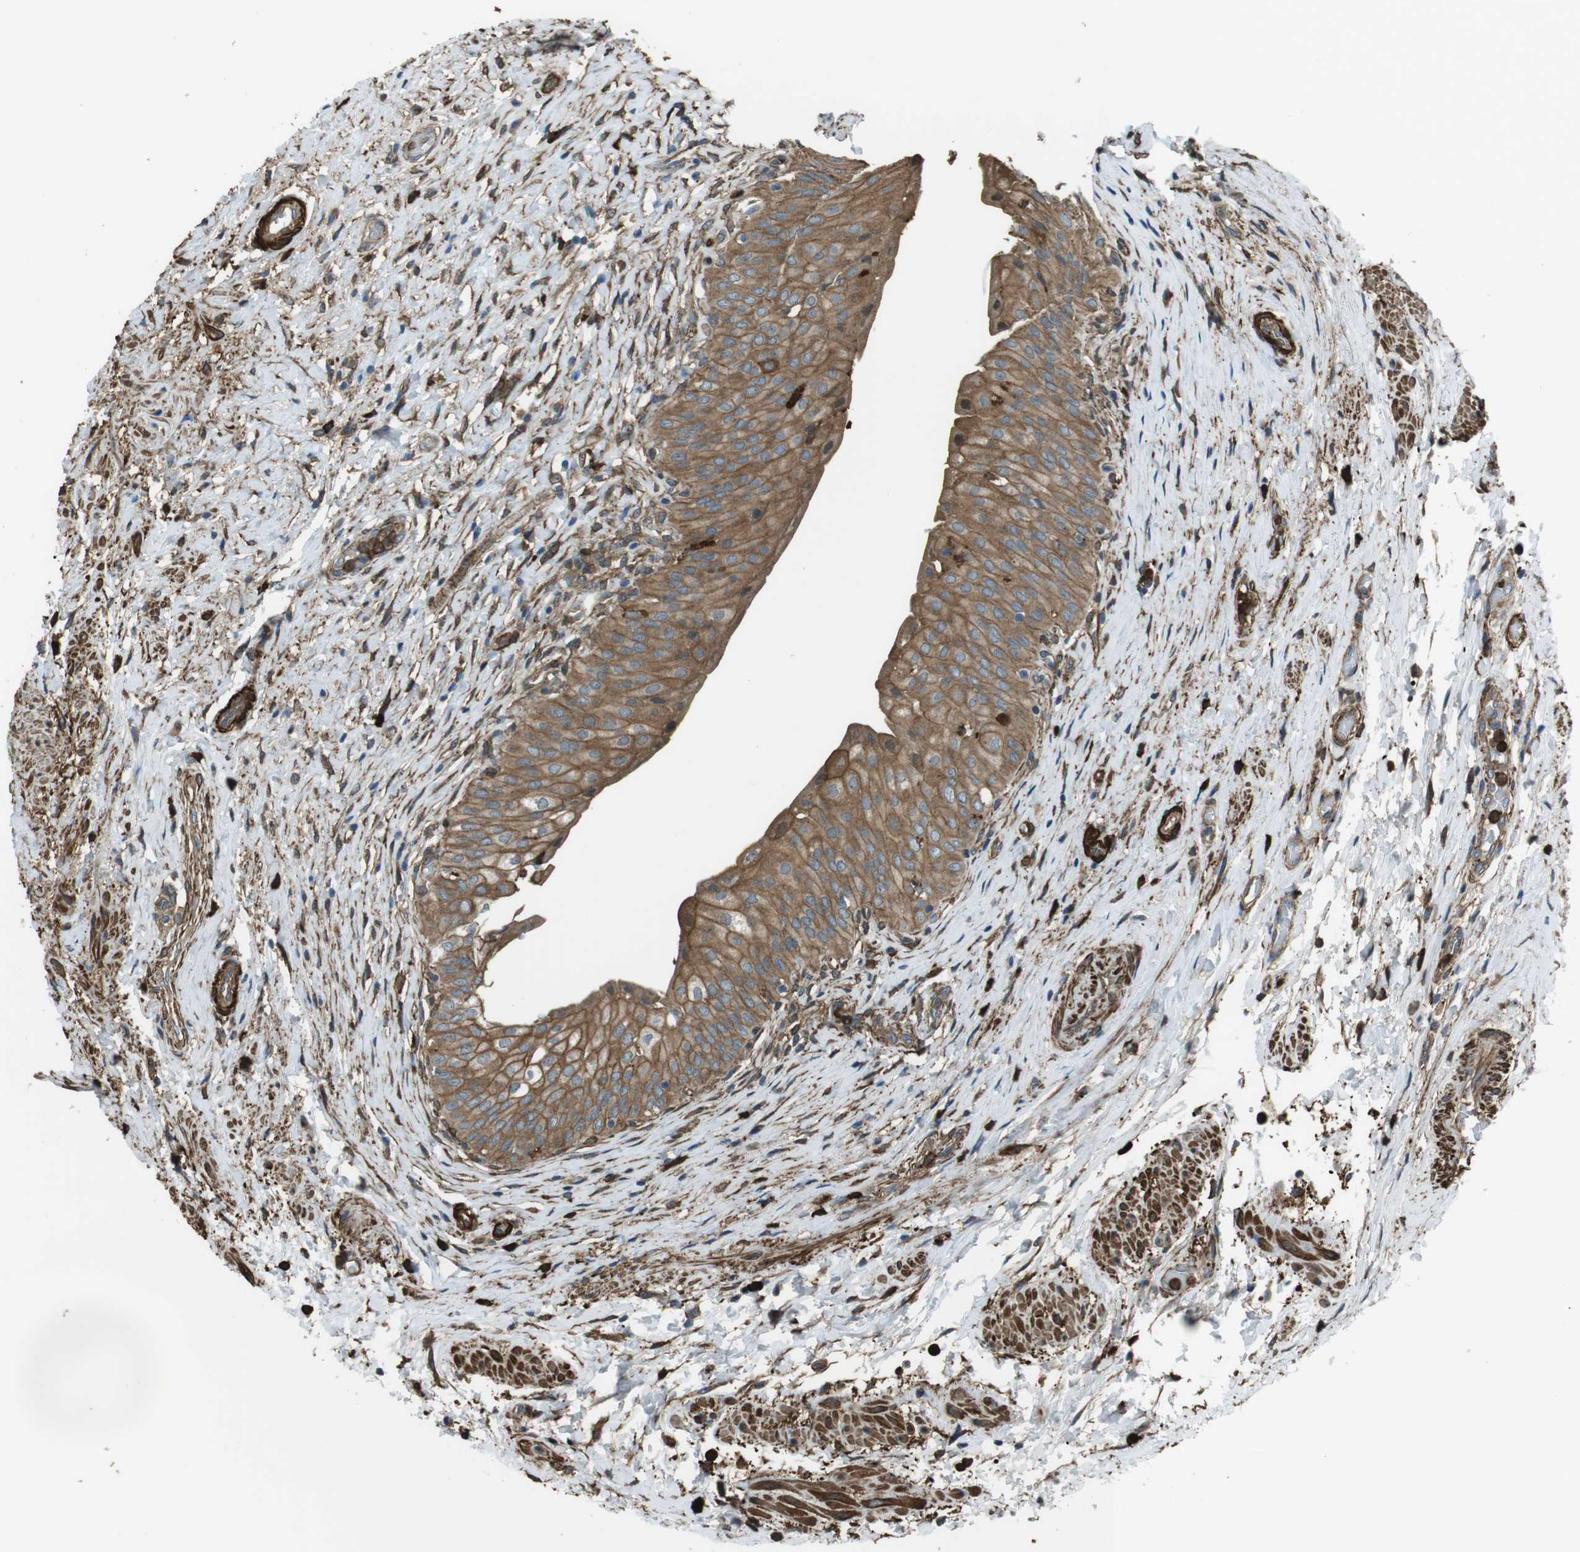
{"staining": {"intensity": "moderate", "quantity": ">75%", "location": "cytoplasmic/membranous"}, "tissue": "urinary bladder", "cell_type": "Urothelial cells", "image_type": "normal", "snomed": [{"axis": "morphology", "description": "Normal tissue, NOS"}, {"axis": "morphology", "description": "Urothelial carcinoma, High grade"}, {"axis": "topography", "description": "Urinary bladder"}], "caption": "Immunohistochemistry photomicrograph of benign human urinary bladder stained for a protein (brown), which reveals medium levels of moderate cytoplasmic/membranous expression in about >75% of urothelial cells.", "gene": "SFT2D1", "patient": {"sex": "male", "age": 46}}